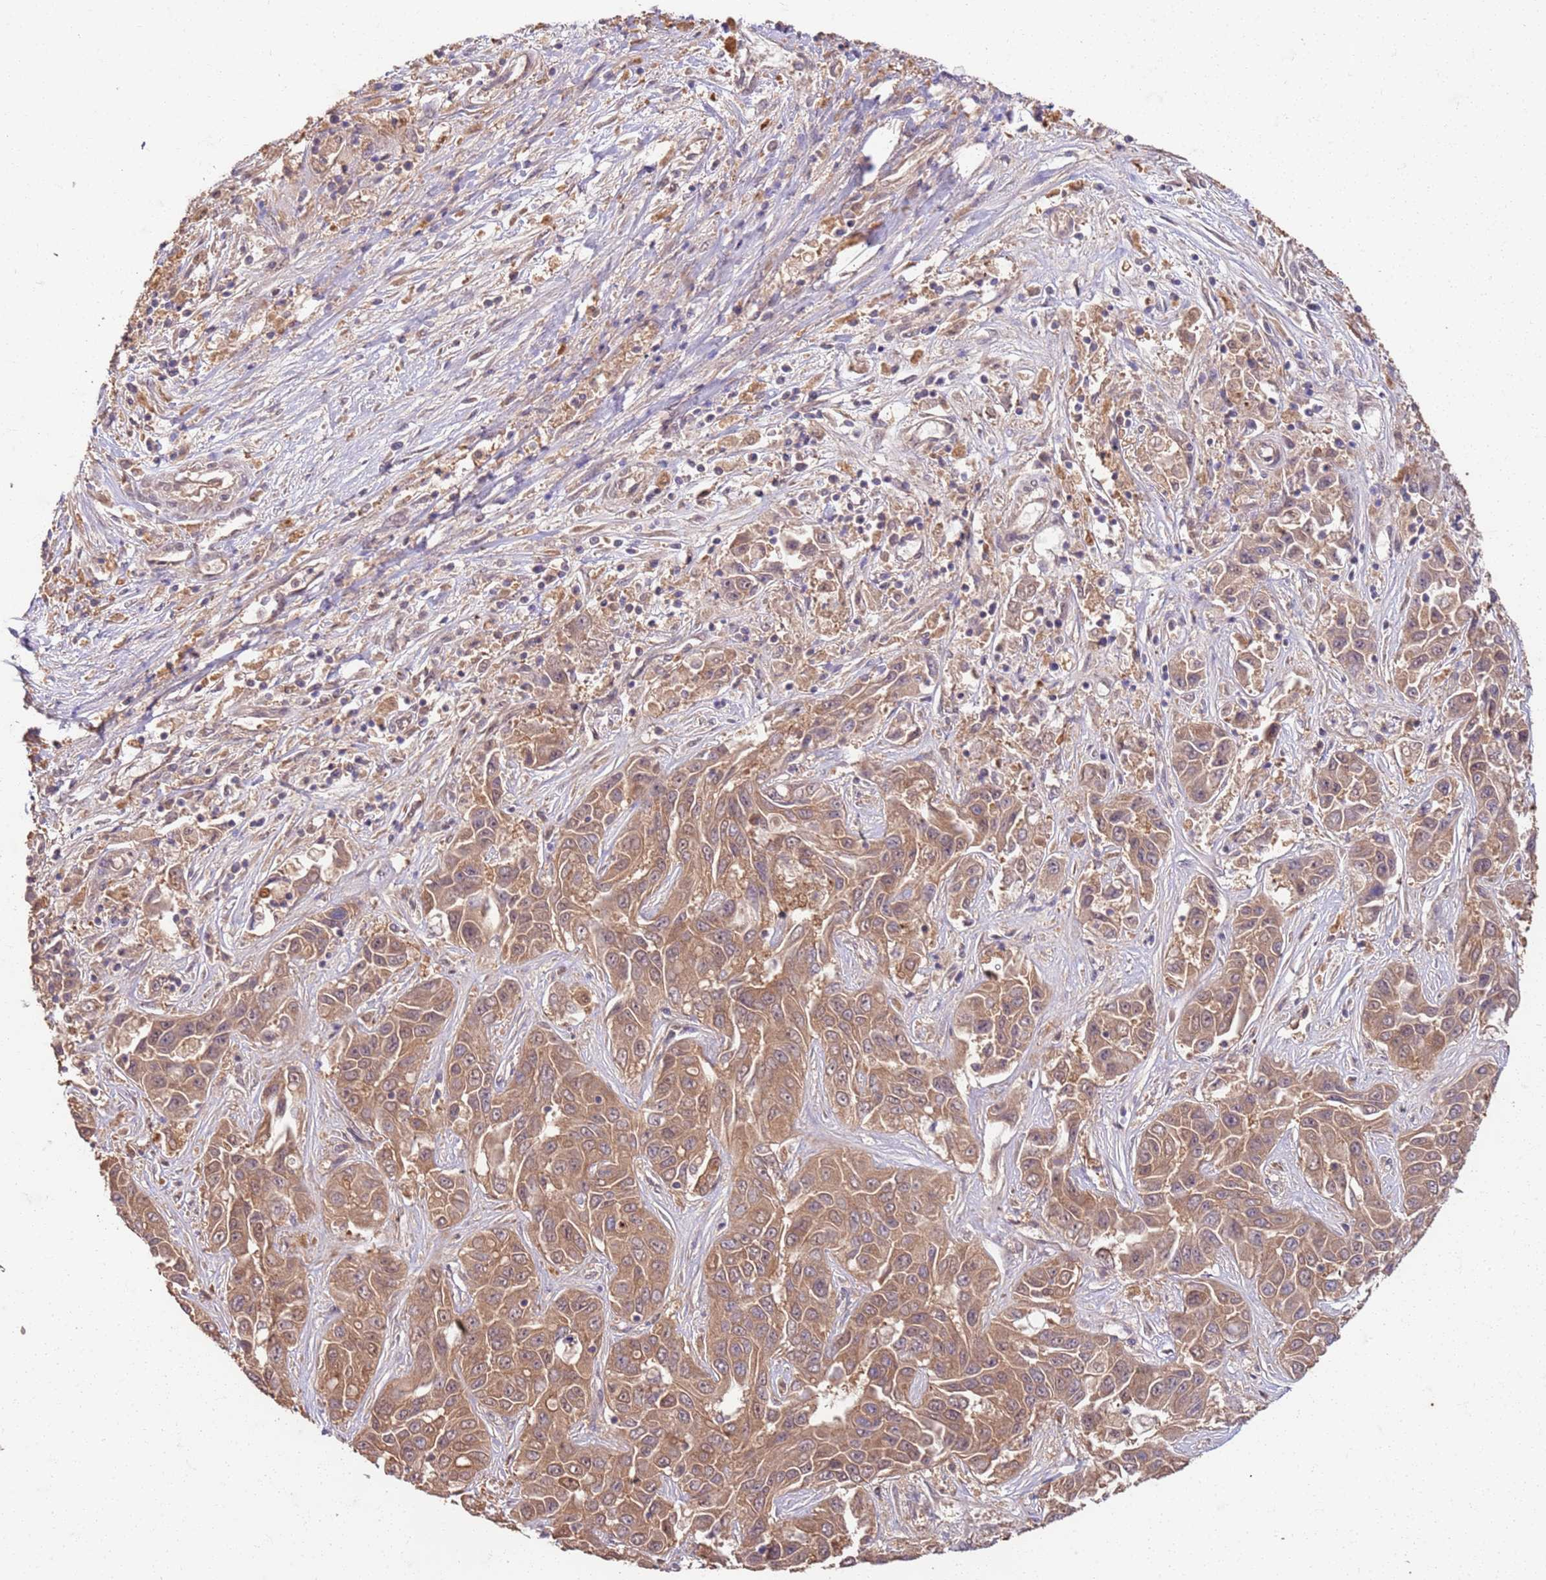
{"staining": {"intensity": "moderate", "quantity": ">75%", "location": "cytoplasmic/membranous"}, "tissue": "liver cancer", "cell_type": "Tumor cells", "image_type": "cancer", "snomed": [{"axis": "morphology", "description": "Cholangiocarcinoma"}, {"axis": "topography", "description": "Liver"}], "caption": "Brown immunohistochemical staining in human cholangiocarcinoma (liver) shows moderate cytoplasmic/membranous staining in approximately >75% of tumor cells.", "gene": "UBE3A", "patient": {"sex": "female", "age": 52}}